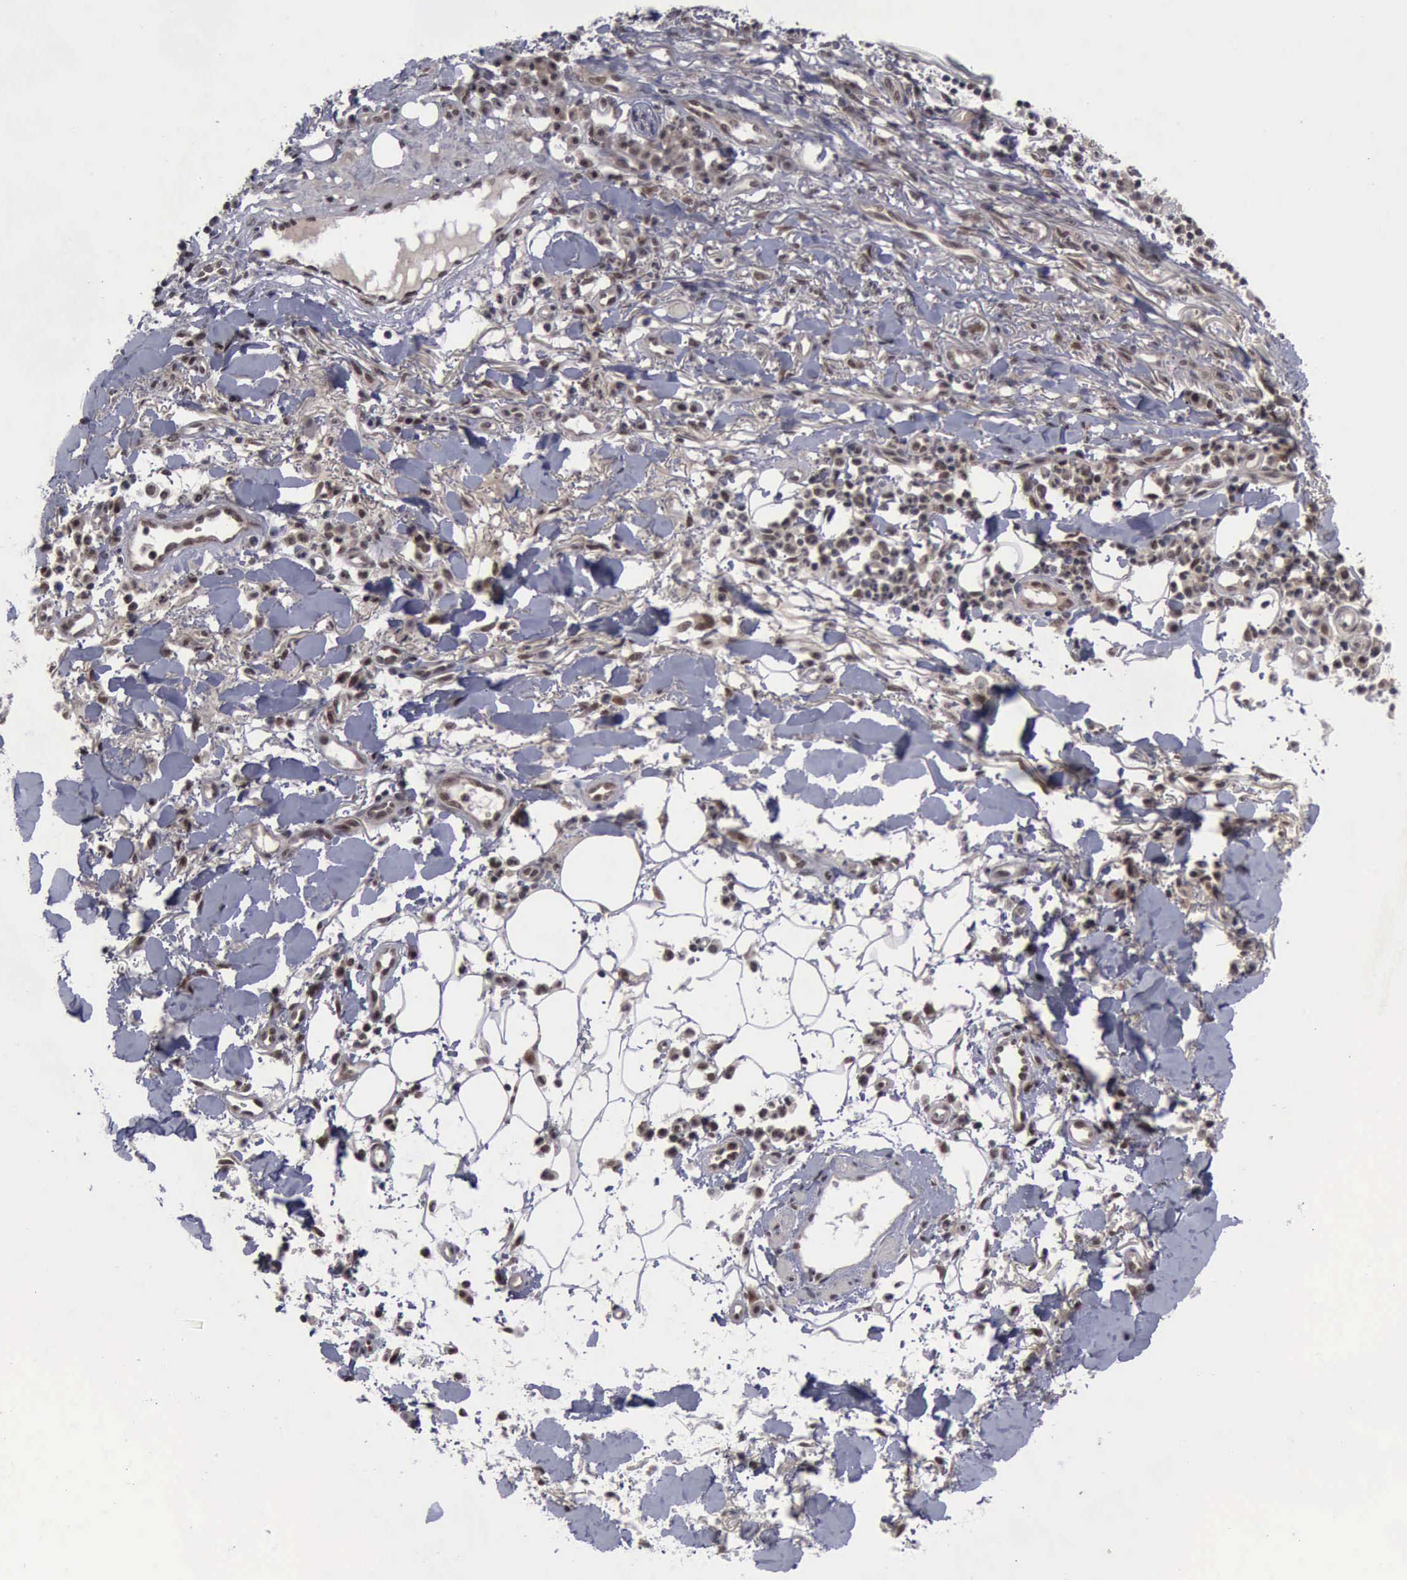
{"staining": {"intensity": "moderate", "quantity": ">75%", "location": "cytoplasmic/membranous,nuclear"}, "tissue": "skin cancer", "cell_type": "Tumor cells", "image_type": "cancer", "snomed": [{"axis": "morphology", "description": "Squamous cell carcinoma, NOS"}, {"axis": "topography", "description": "Skin"}], "caption": "Protein expression analysis of skin cancer (squamous cell carcinoma) displays moderate cytoplasmic/membranous and nuclear staining in about >75% of tumor cells.", "gene": "ATM", "patient": {"sex": "female", "age": 89}}